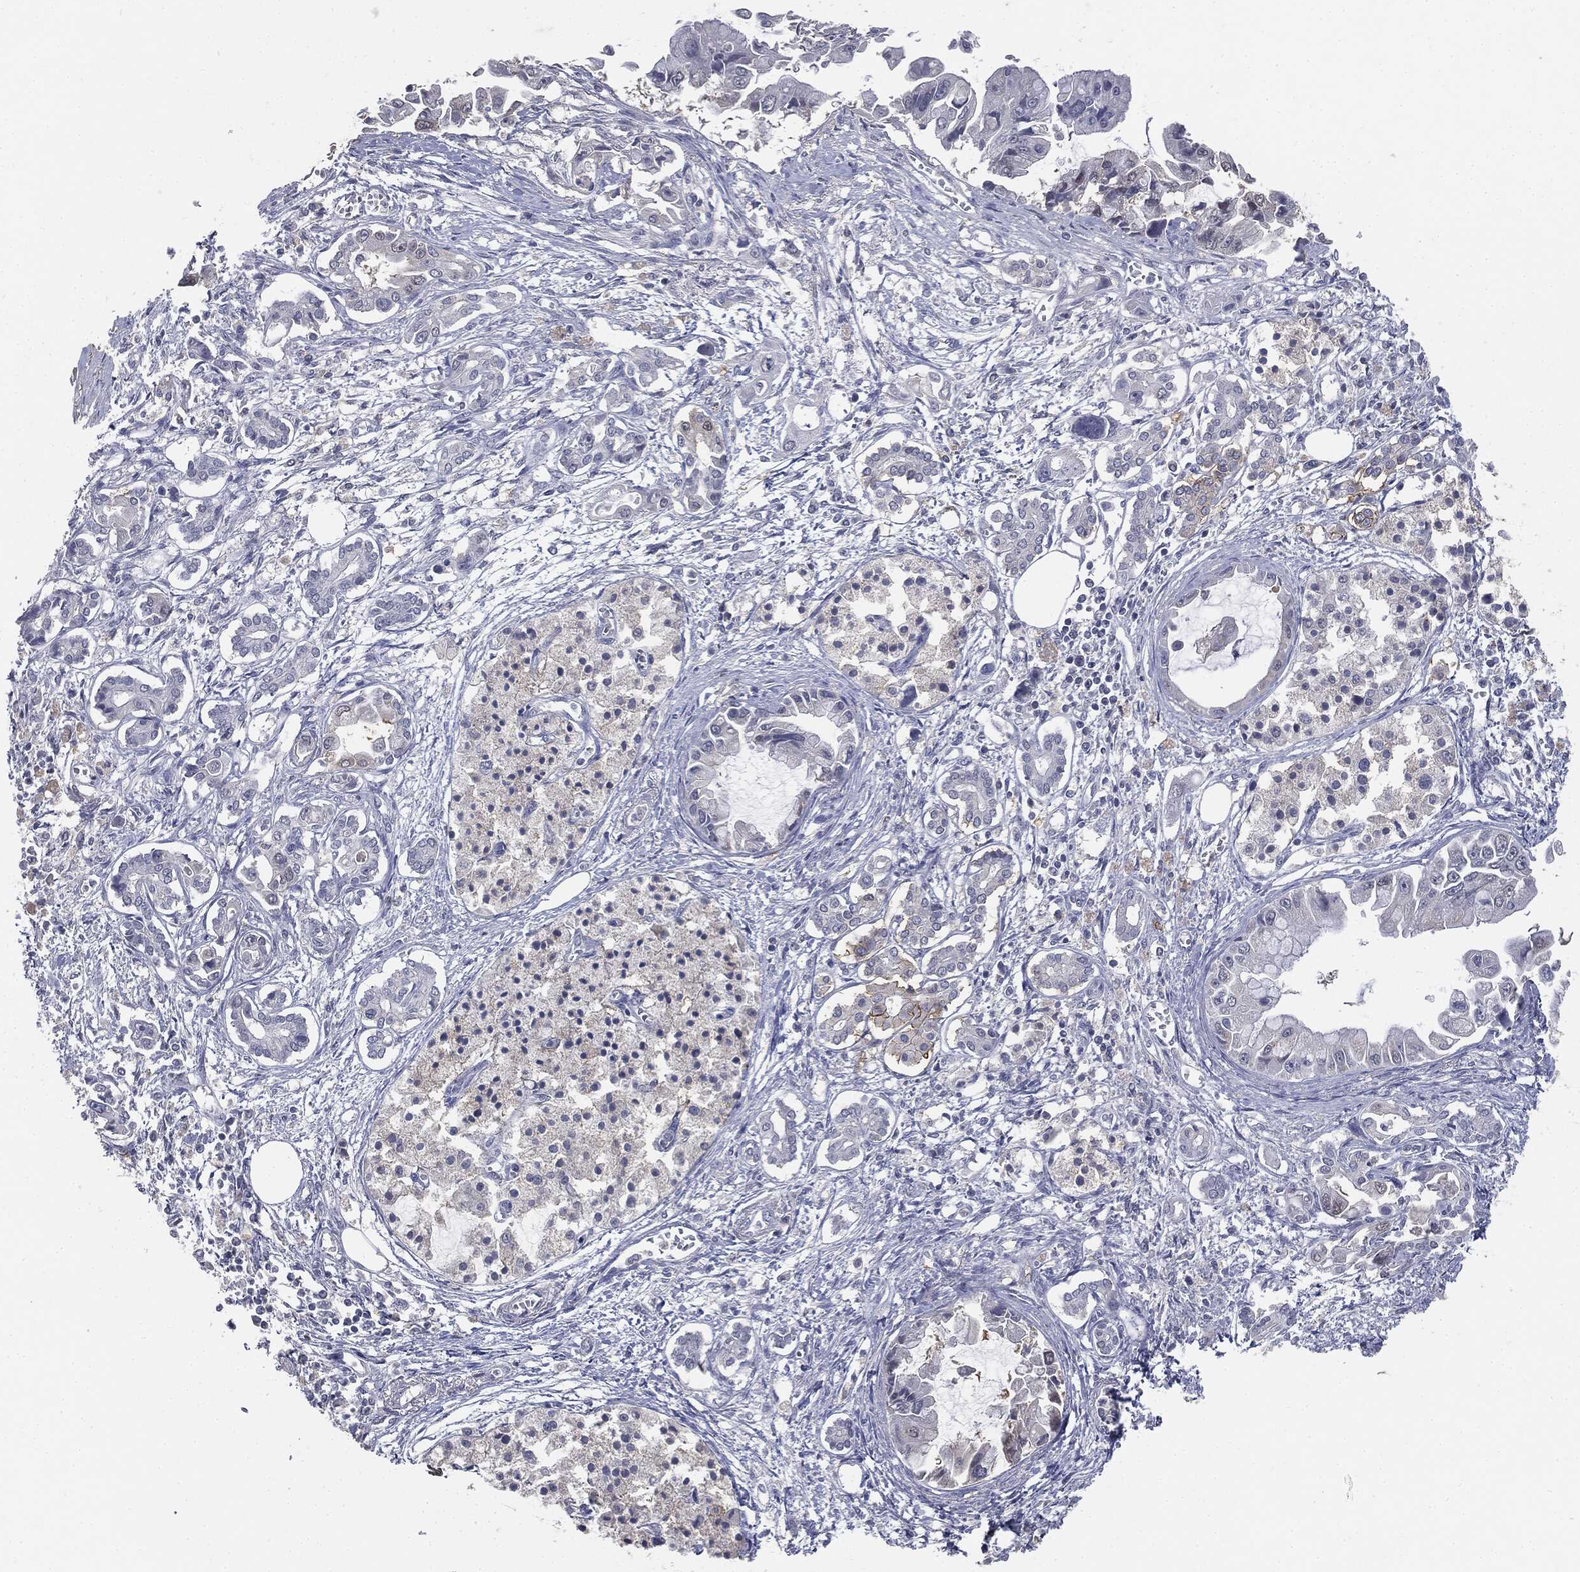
{"staining": {"intensity": "negative", "quantity": "none", "location": "none"}, "tissue": "pancreatic cancer", "cell_type": "Tumor cells", "image_type": "cancer", "snomed": [{"axis": "morphology", "description": "Adenocarcinoma, NOS"}, {"axis": "topography", "description": "Pancreas"}], "caption": "This is an immunohistochemistry image of adenocarcinoma (pancreatic). There is no expression in tumor cells.", "gene": "SLC2A2", "patient": {"sex": "male", "age": 84}}